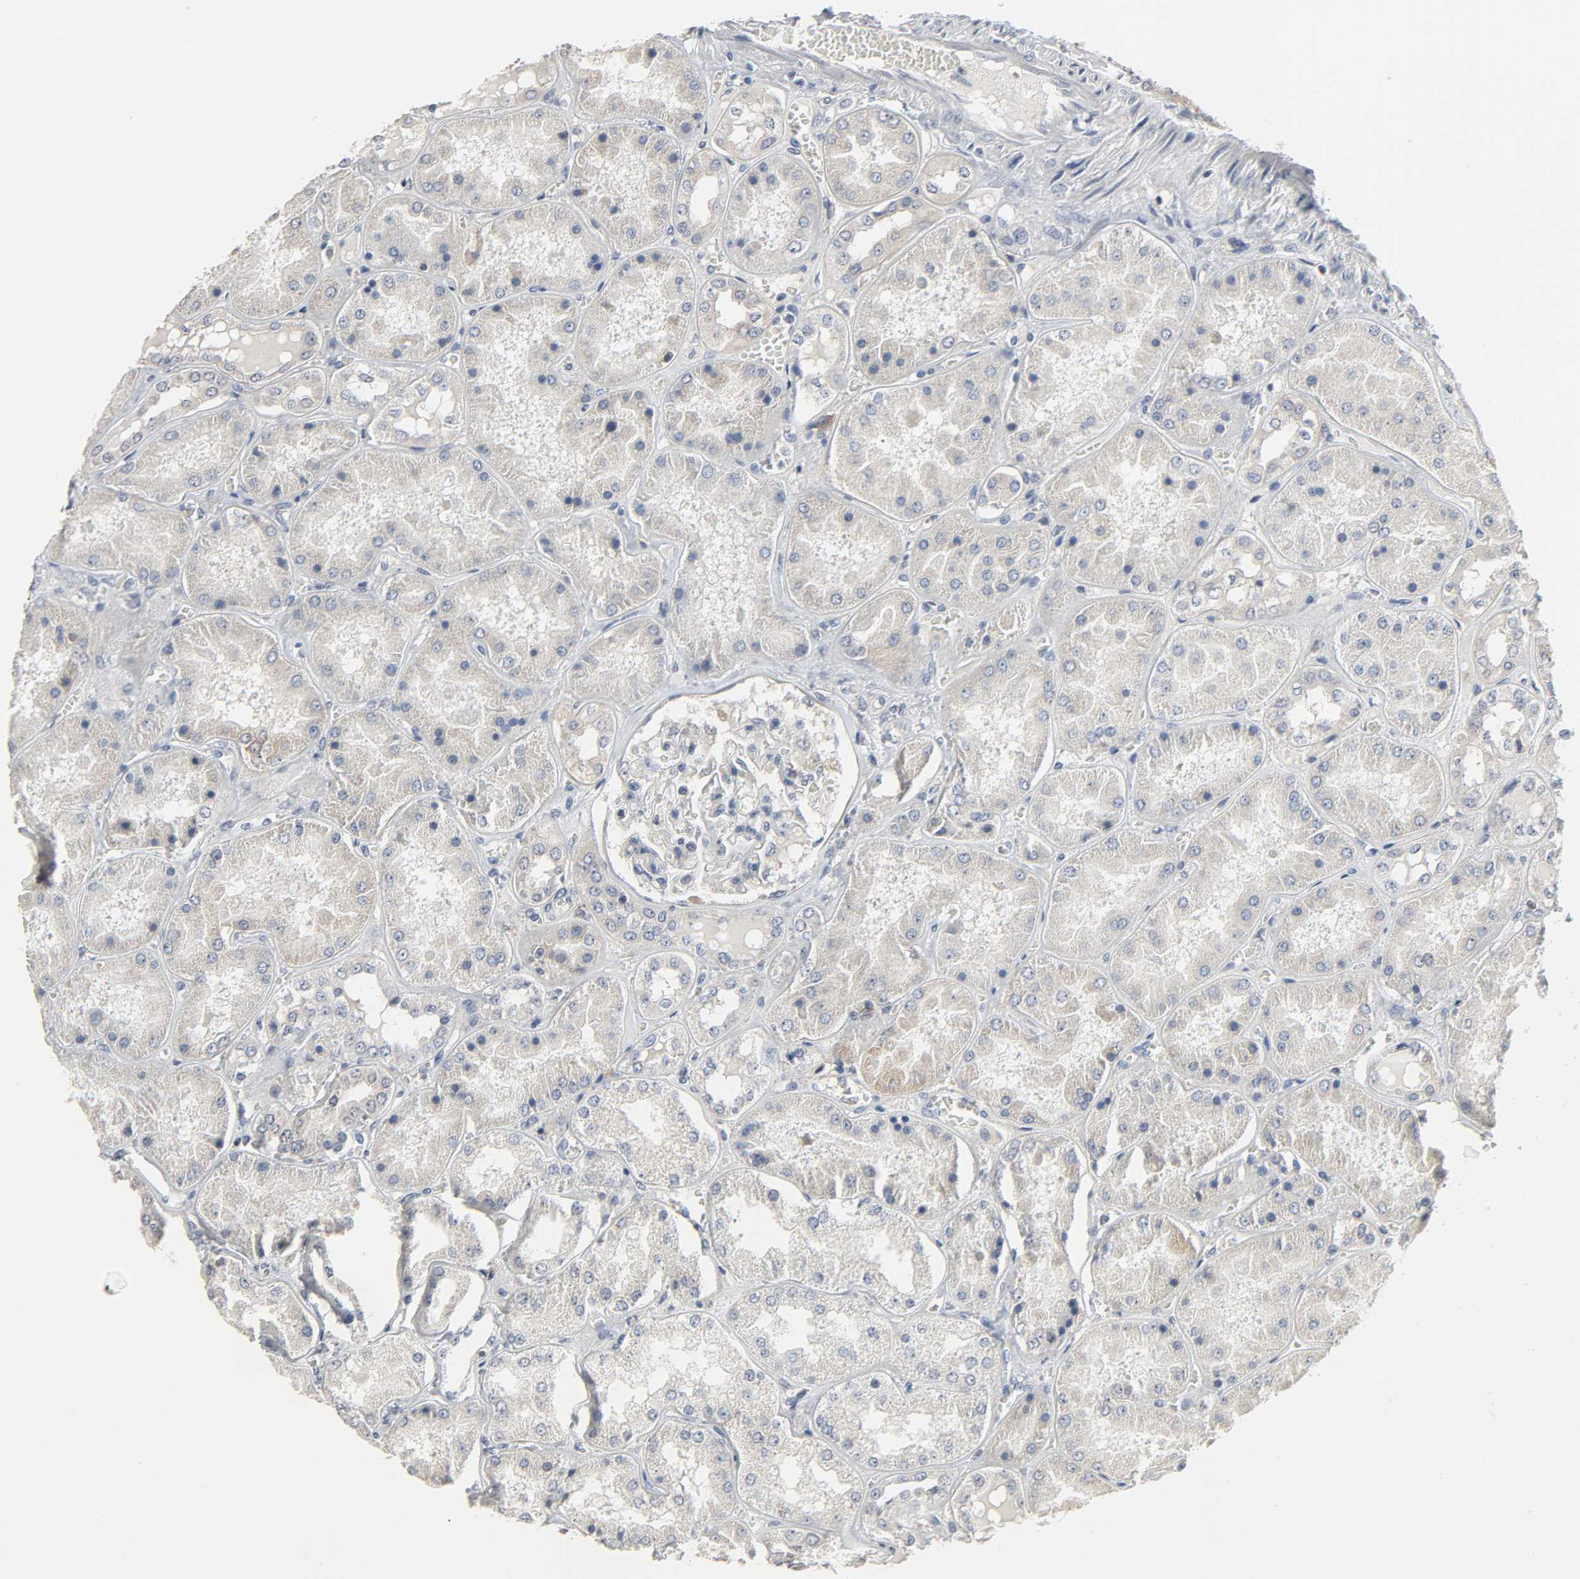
{"staining": {"intensity": "negative", "quantity": "none", "location": "none"}, "tissue": "kidney", "cell_type": "Cells in glomeruli", "image_type": "normal", "snomed": [{"axis": "morphology", "description": "Normal tissue, NOS"}, {"axis": "topography", "description": "Kidney"}], "caption": "Human kidney stained for a protein using immunohistochemistry shows no expression in cells in glomeruli.", "gene": "PLEKHA2", "patient": {"sex": "female", "age": 56}}